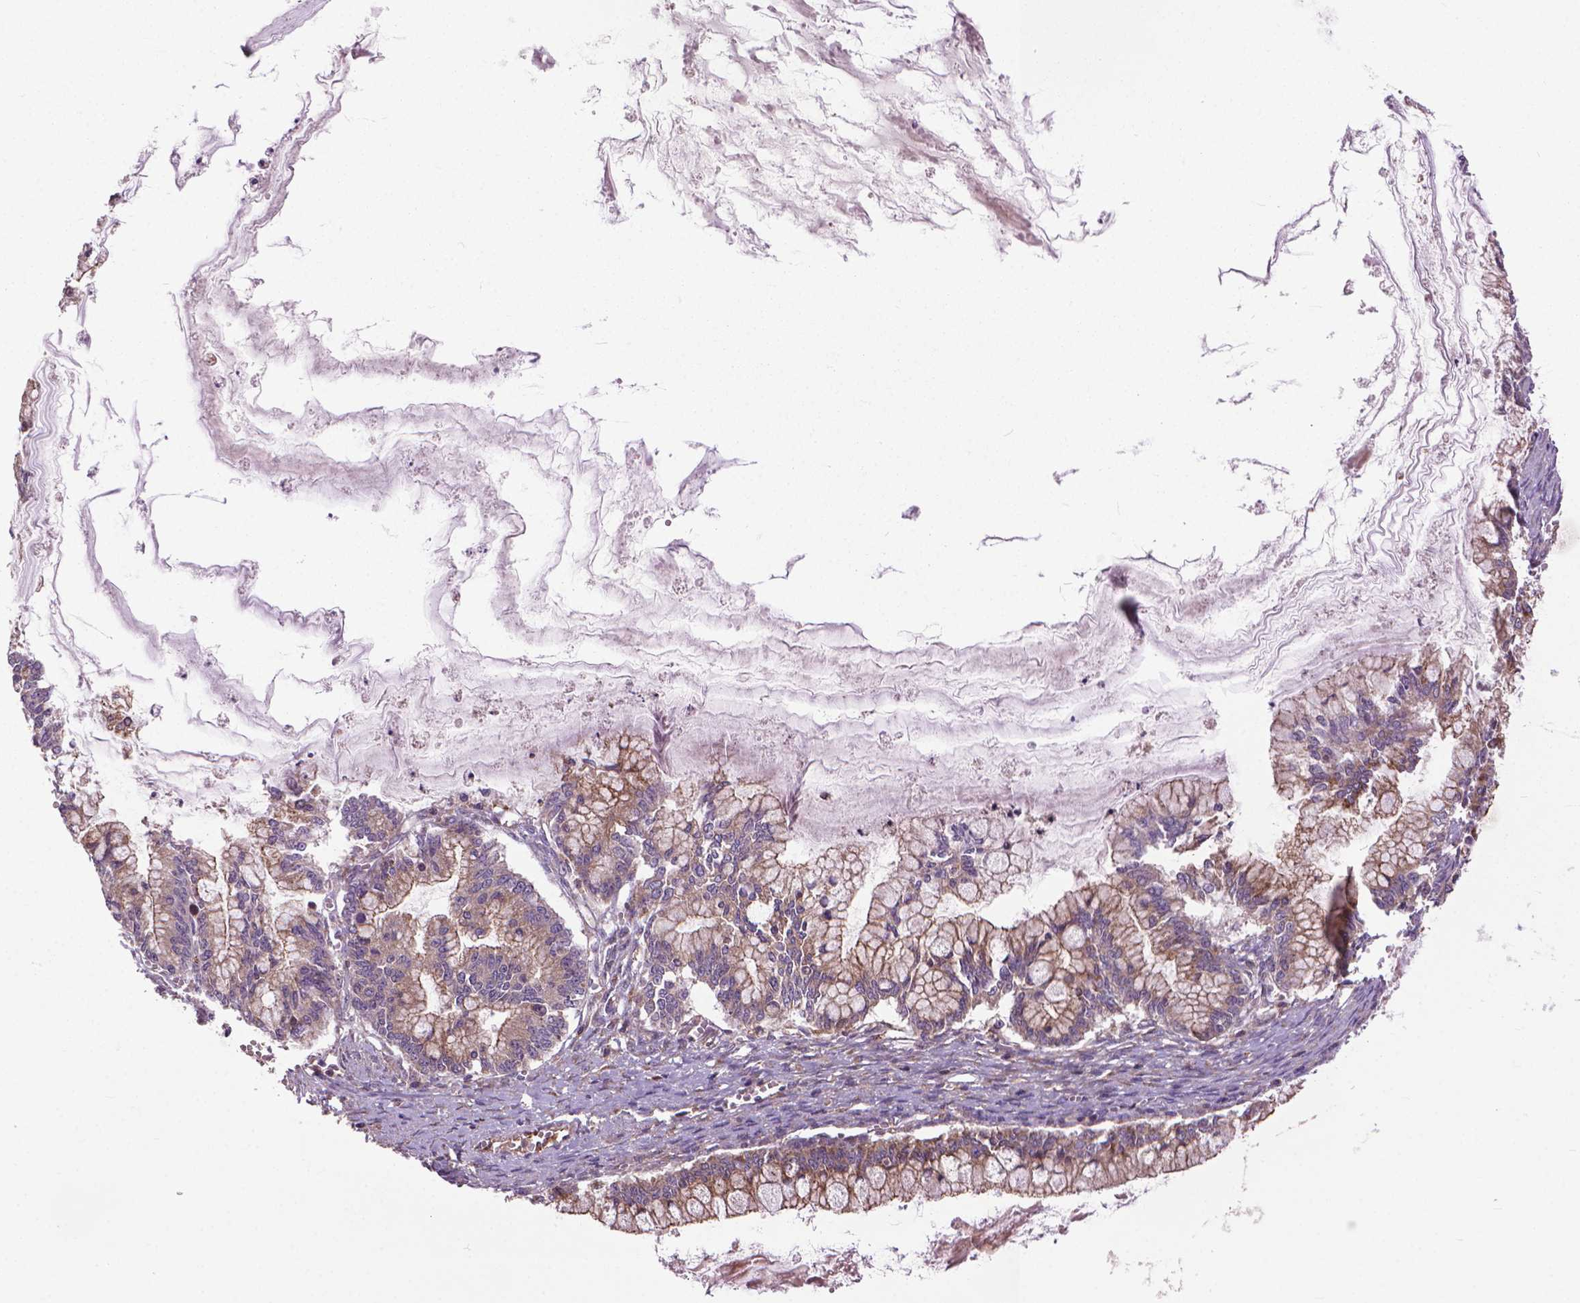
{"staining": {"intensity": "weak", "quantity": ">75%", "location": "cytoplasmic/membranous"}, "tissue": "ovarian cancer", "cell_type": "Tumor cells", "image_type": "cancer", "snomed": [{"axis": "morphology", "description": "Cystadenocarcinoma, mucinous, NOS"}, {"axis": "topography", "description": "Ovary"}], "caption": "A photomicrograph showing weak cytoplasmic/membranous positivity in approximately >75% of tumor cells in ovarian cancer (mucinous cystadenocarcinoma), as visualized by brown immunohistochemical staining.", "gene": "MYH14", "patient": {"sex": "female", "age": 67}}